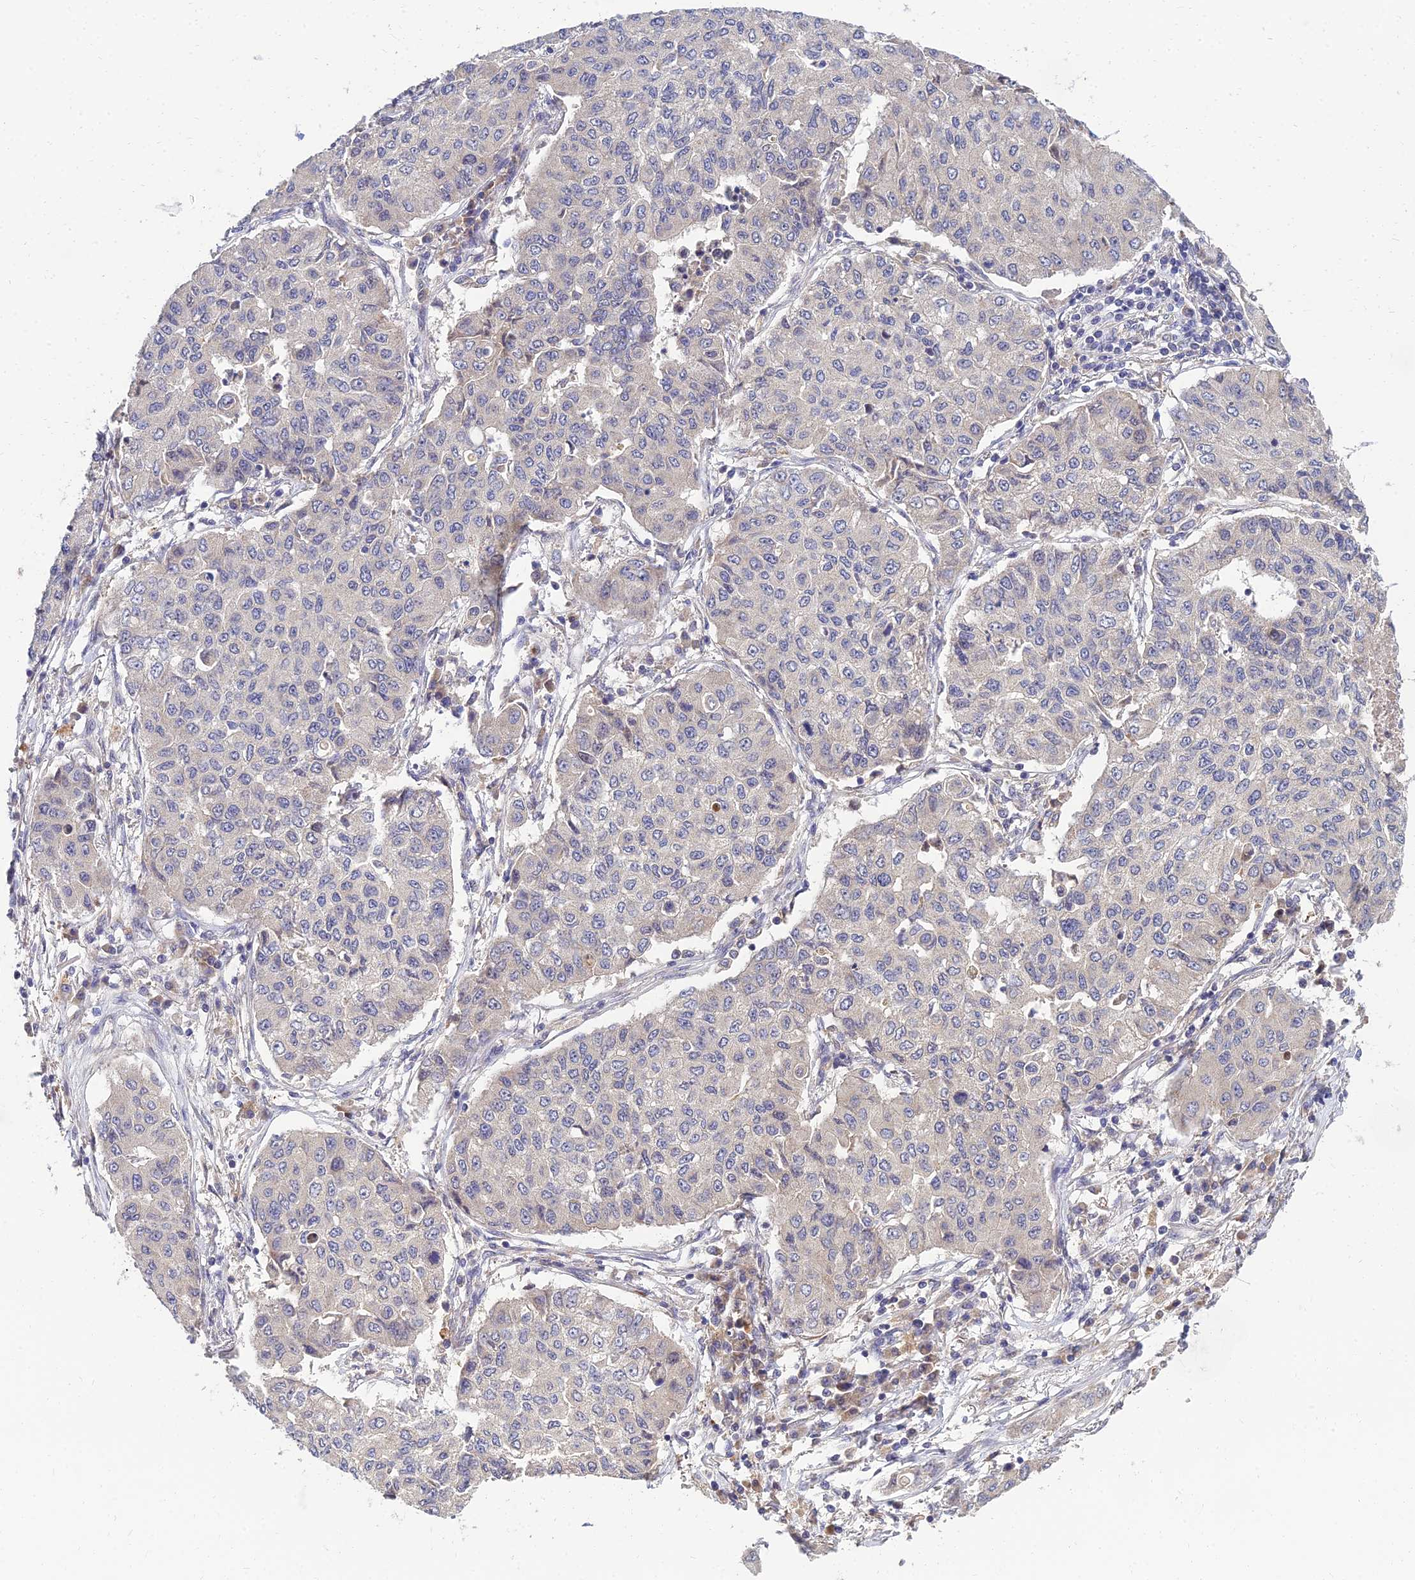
{"staining": {"intensity": "negative", "quantity": "none", "location": "none"}, "tissue": "lung cancer", "cell_type": "Tumor cells", "image_type": "cancer", "snomed": [{"axis": "morphology", "description": "Squamous cell carcinoma, NOS"}, {"axis": "topography", "description": "Lung"}], "caption": "Lung cancer stained for a protein using IHC exhibits no staining tumor cells.", "gene": "NPY", "patient": {"sex": "male", "age": 74}}